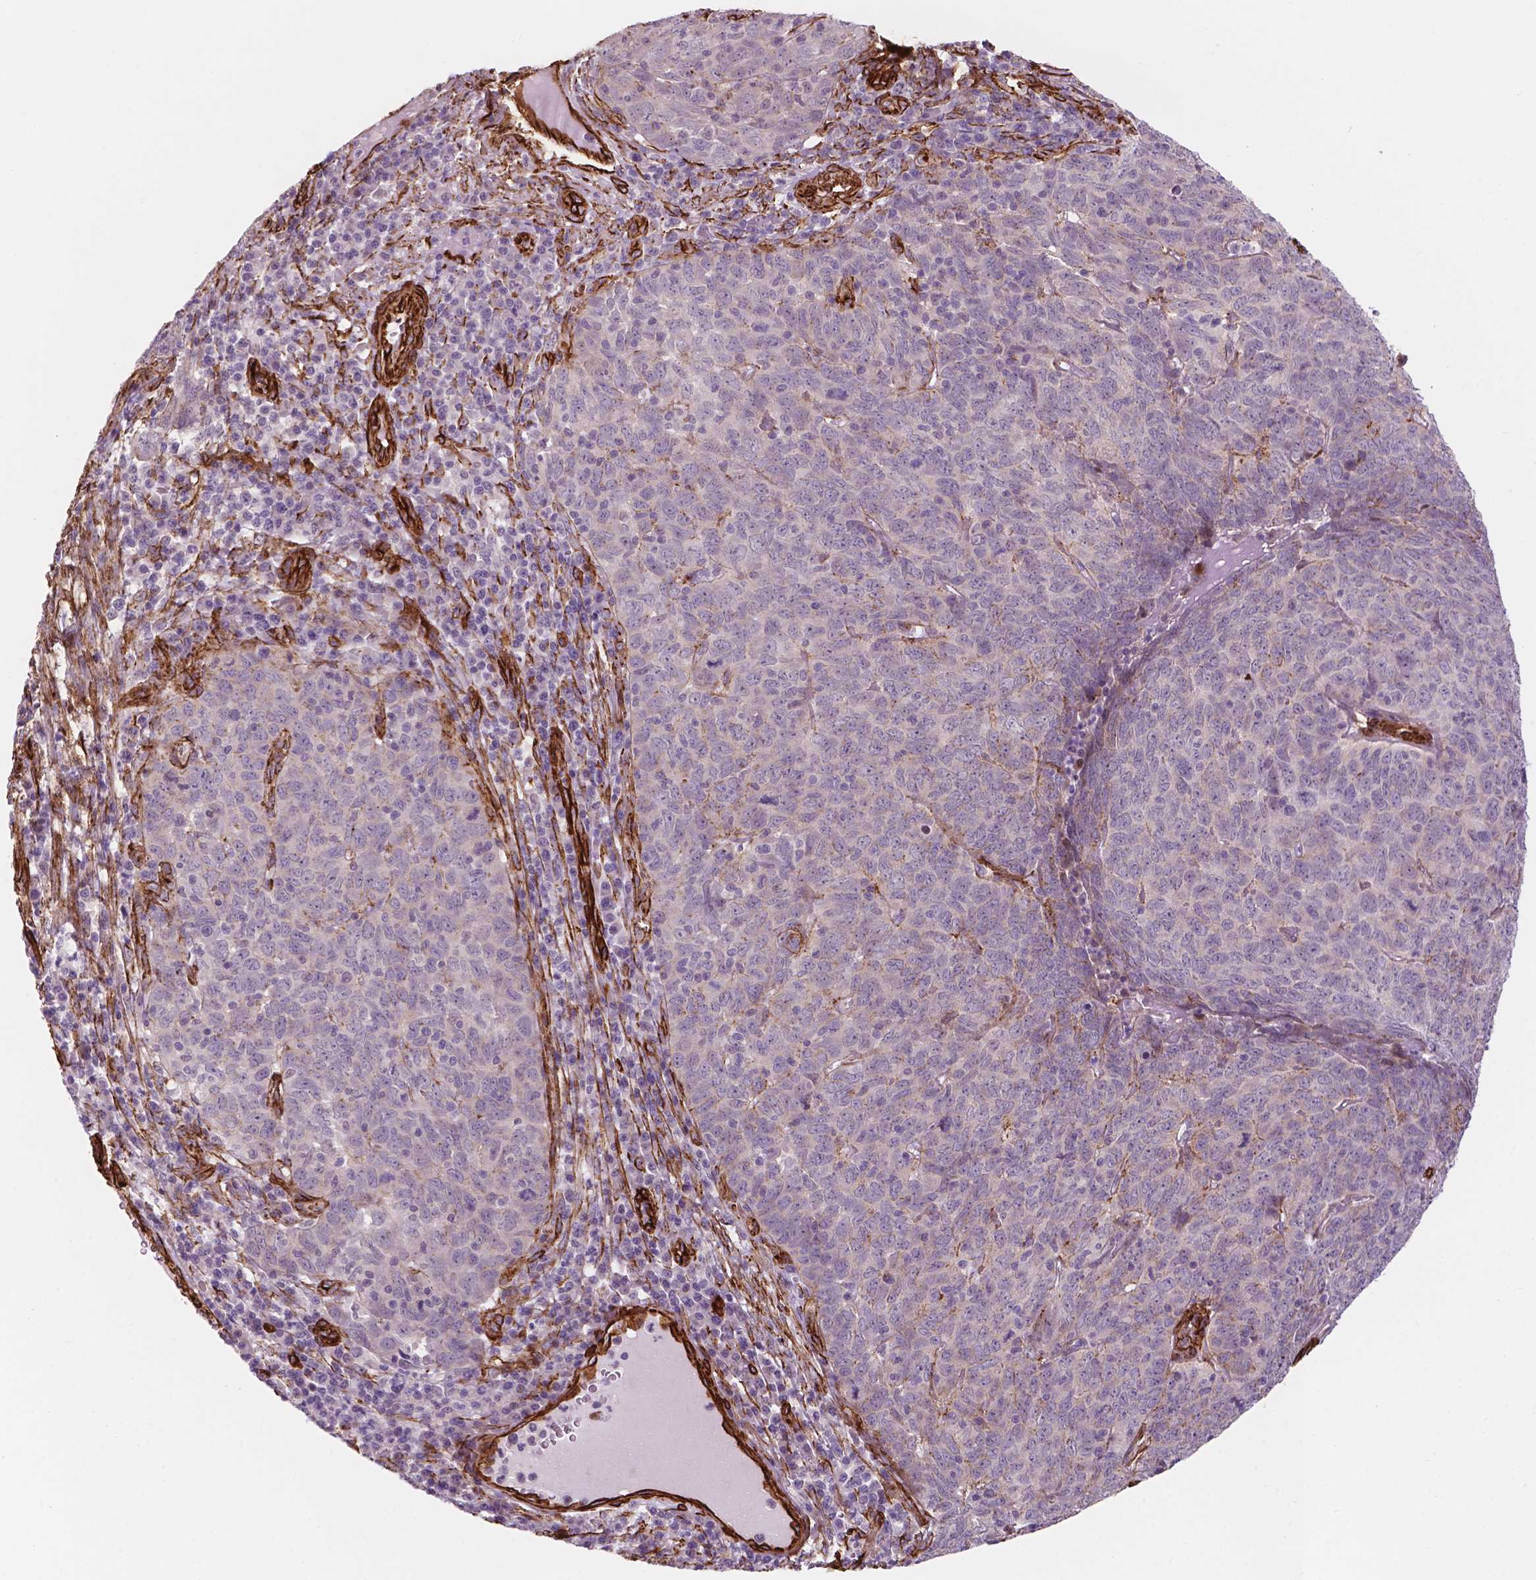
{"staining": {"intensity": "negative", "quantity": "none", "location": "none"}, "tissue": "skin cancer", "cell_type": "Tumor cells", "image_type": "cancer", "snomed": [{"axis": "morphology", "description": "Squamous cell carcinoma, NOS"}, {"axis": "topography", "description": "Skin"}, {"axis": "topography", "description": "Anal"}], "caption": "Micrograph shows no protein positivity in tumor cells of skin cancer tissue.", "gene": "EGFL8", "patient": {"sex": "female", "age": 51}}